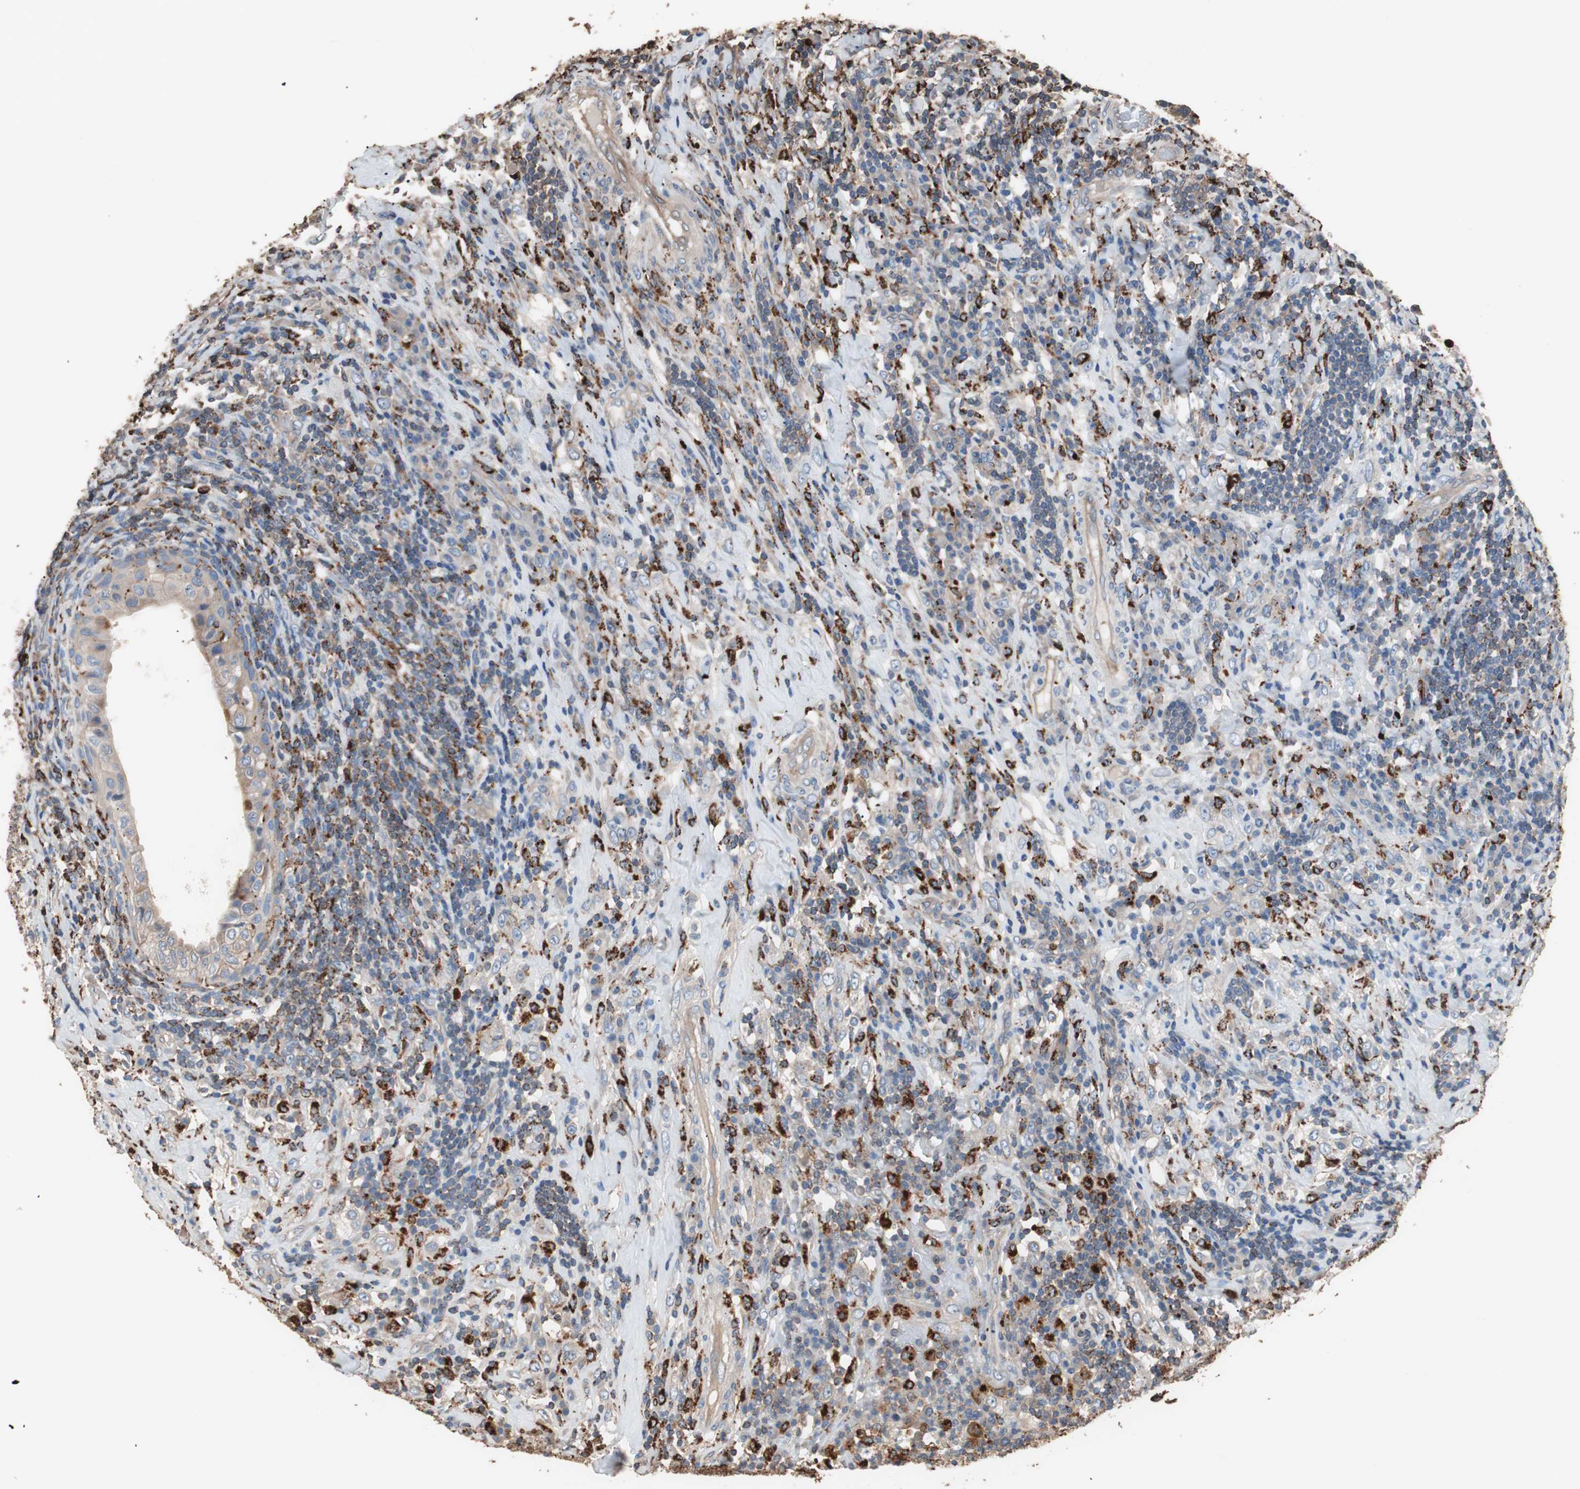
{"staining": {"intensity": "weak", "quantity": ">75%", "location": "cytoplasmic/membranous"}, "tissue": "testis cancer", "cell_type": "Tumor cells", "image_type": "cancer", "snomed": [{"axis": "morphology", "description": "Necrosis, NOS"}, {"axis": "morphology", "description": "Carcinoma, Embryonal, NOS"}, {"axis": "topography", "description": "Testis"}], "caption": "Testis embryonal carcinoma stained for a protein (brown) shows weak cytoplasmic/membranous positive positivity in approximately >75% of tumor cells.", "gene": "CCT3", "patient": {"sex": "male", "age": 19}}